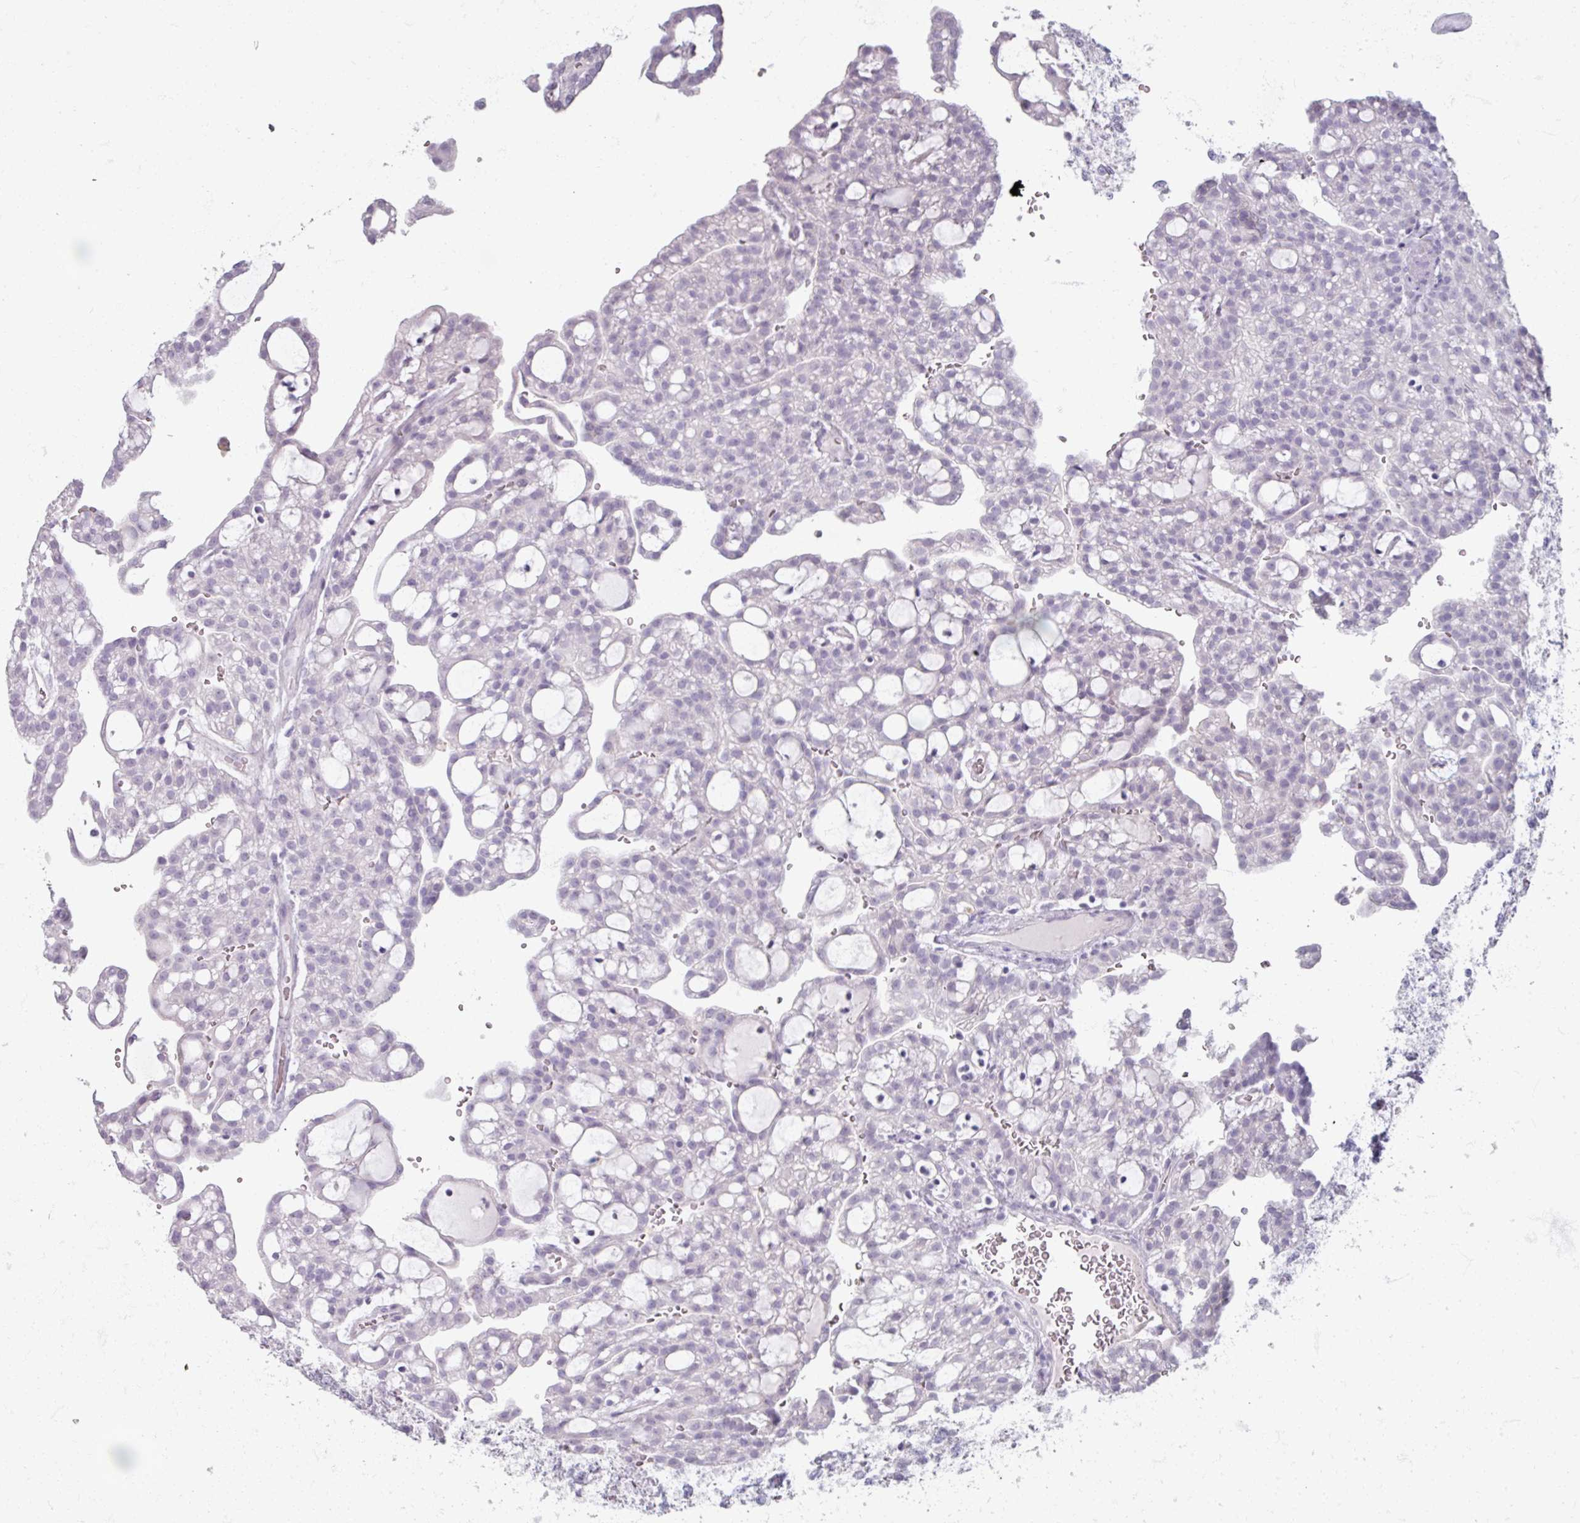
{"staining": {"intensity": "negative", "quantity": "none", "location": "none"}, "tissue": "renal cancer", "cell_type": "Tumor cells", "image_type": "cancer", "snomed": [{"axis": "morphology", "description": "Adenocarcinoma, NOS"}, {"axis": "topography", "description": "Kidney"}], "caption": "Immunohistochemical staining of human adenocarcinoma (renal) reveals no significant expression in tumor cells.", "gene": "TG", "patient": {"sex": "male", "age": 63}}